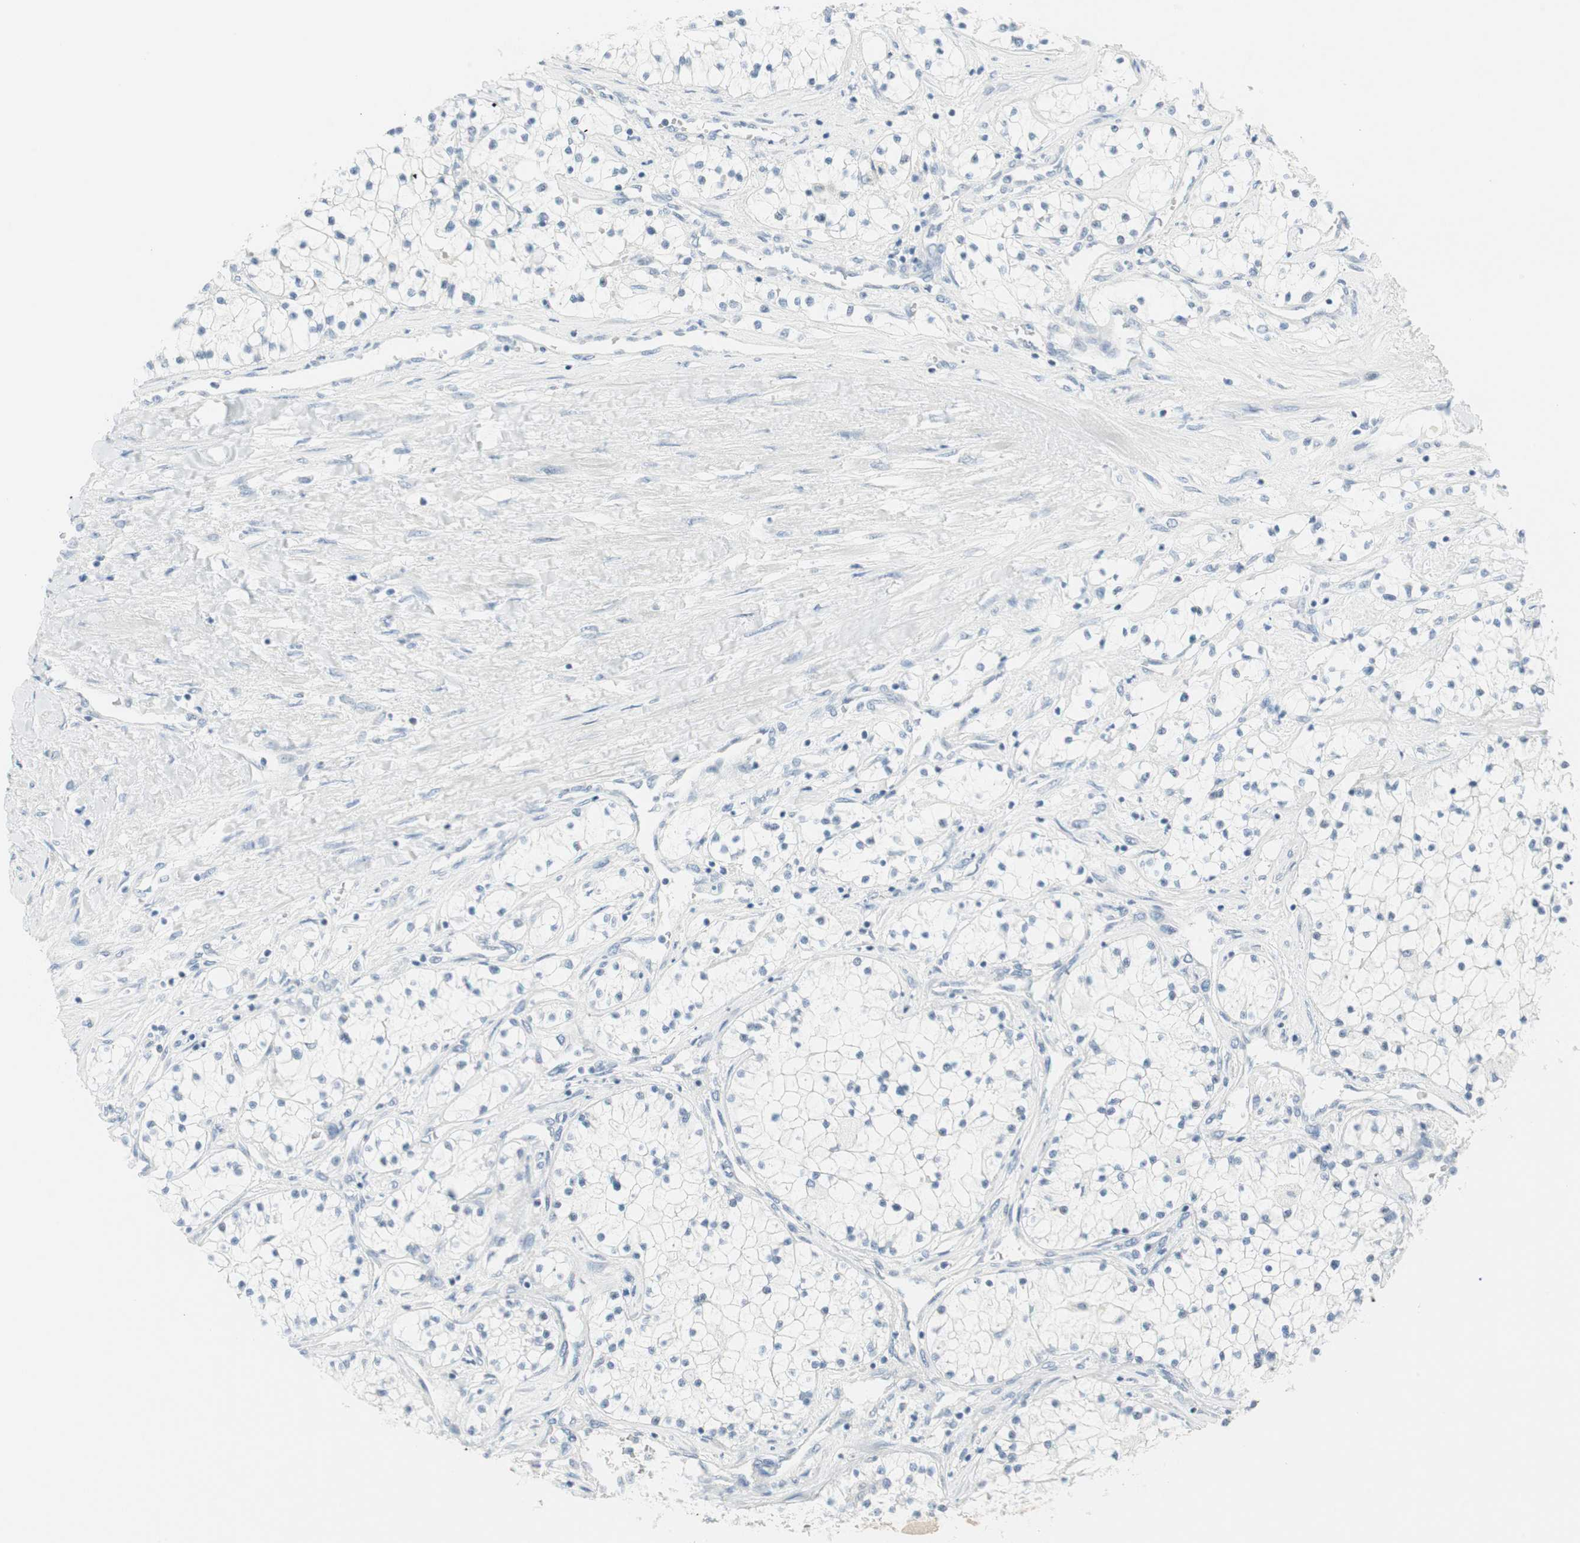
{"staining": {"intensity": "negative", "quantity": "none", "location": "none"}, "tissue": "renal cancer", "cell_type": "Tumor cells", "image_type": "cancer", "snomed": [{"axis": "morphology", "description": "Adenocarcinoma, NOS"}, {"axis": "topography", "description": "Kidney"}], "caption": "High power microscopy histopathology image of an immunohistochemistry histopathology image of renal cancer, revealing no significant positivity in tumor cells.", "gene": "MLLT10", "patient": {"sex": "male", "age": 68}}